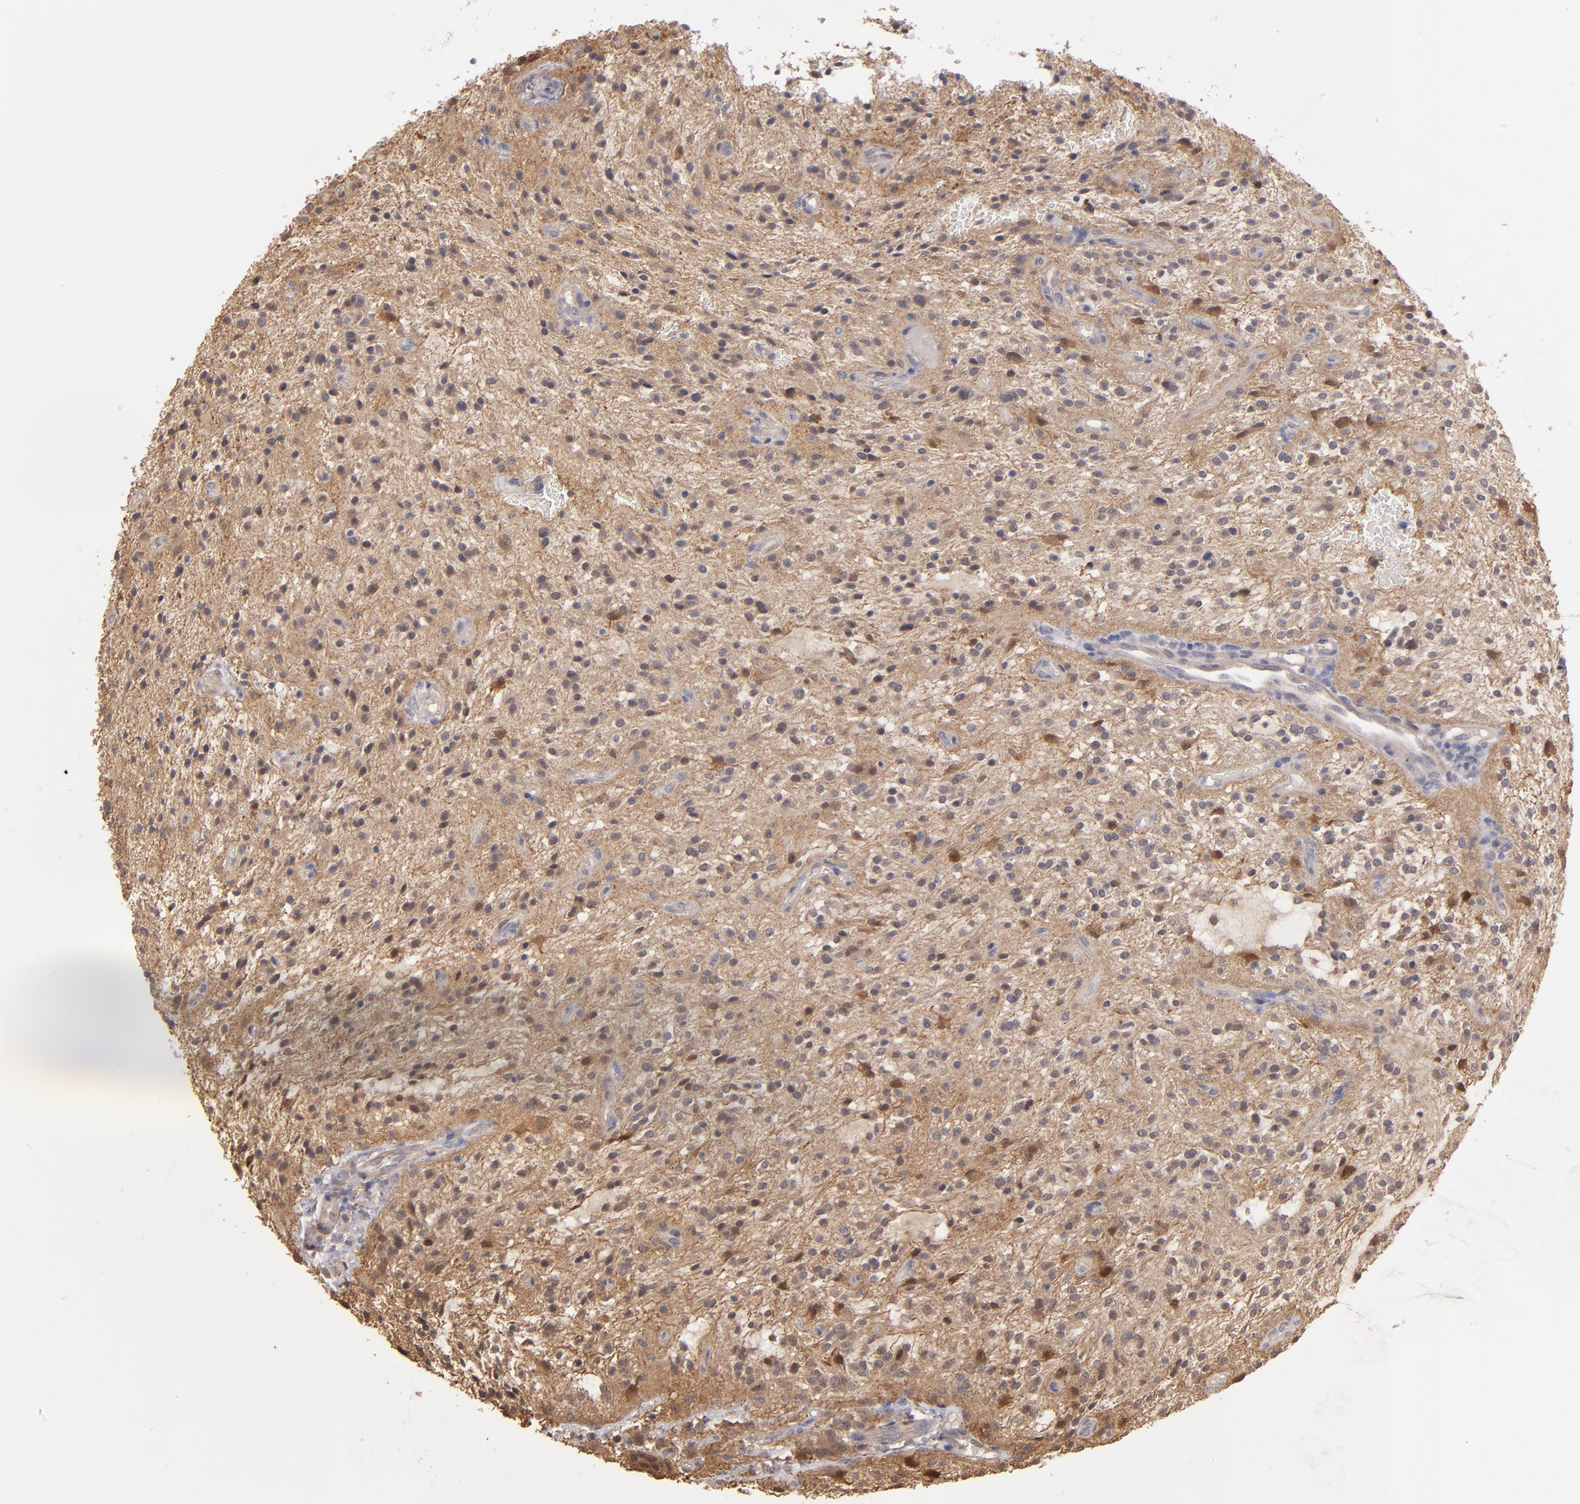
{"staining": {"intensity": "moderate", "quantity": "<25%", "location": "cytoplasmic/membranous"}, "tissue": "glioma", "cell_type": "Tumor cells", "image_type": "cancer", "snomed": [{"axis": "morphology", "description": "Glioma, malignant, NOS"}, {"axis": "topography", "description": "Cerebellum"}], "caption": "There is low levels of moderate cytoplasmic/membranous staining in tumor cells of malignant glioma, as demonstrated by immunohistochemical staining (brown color).", "gene": "NDRG2", "patient": {"sex": "female", "age": 10}}